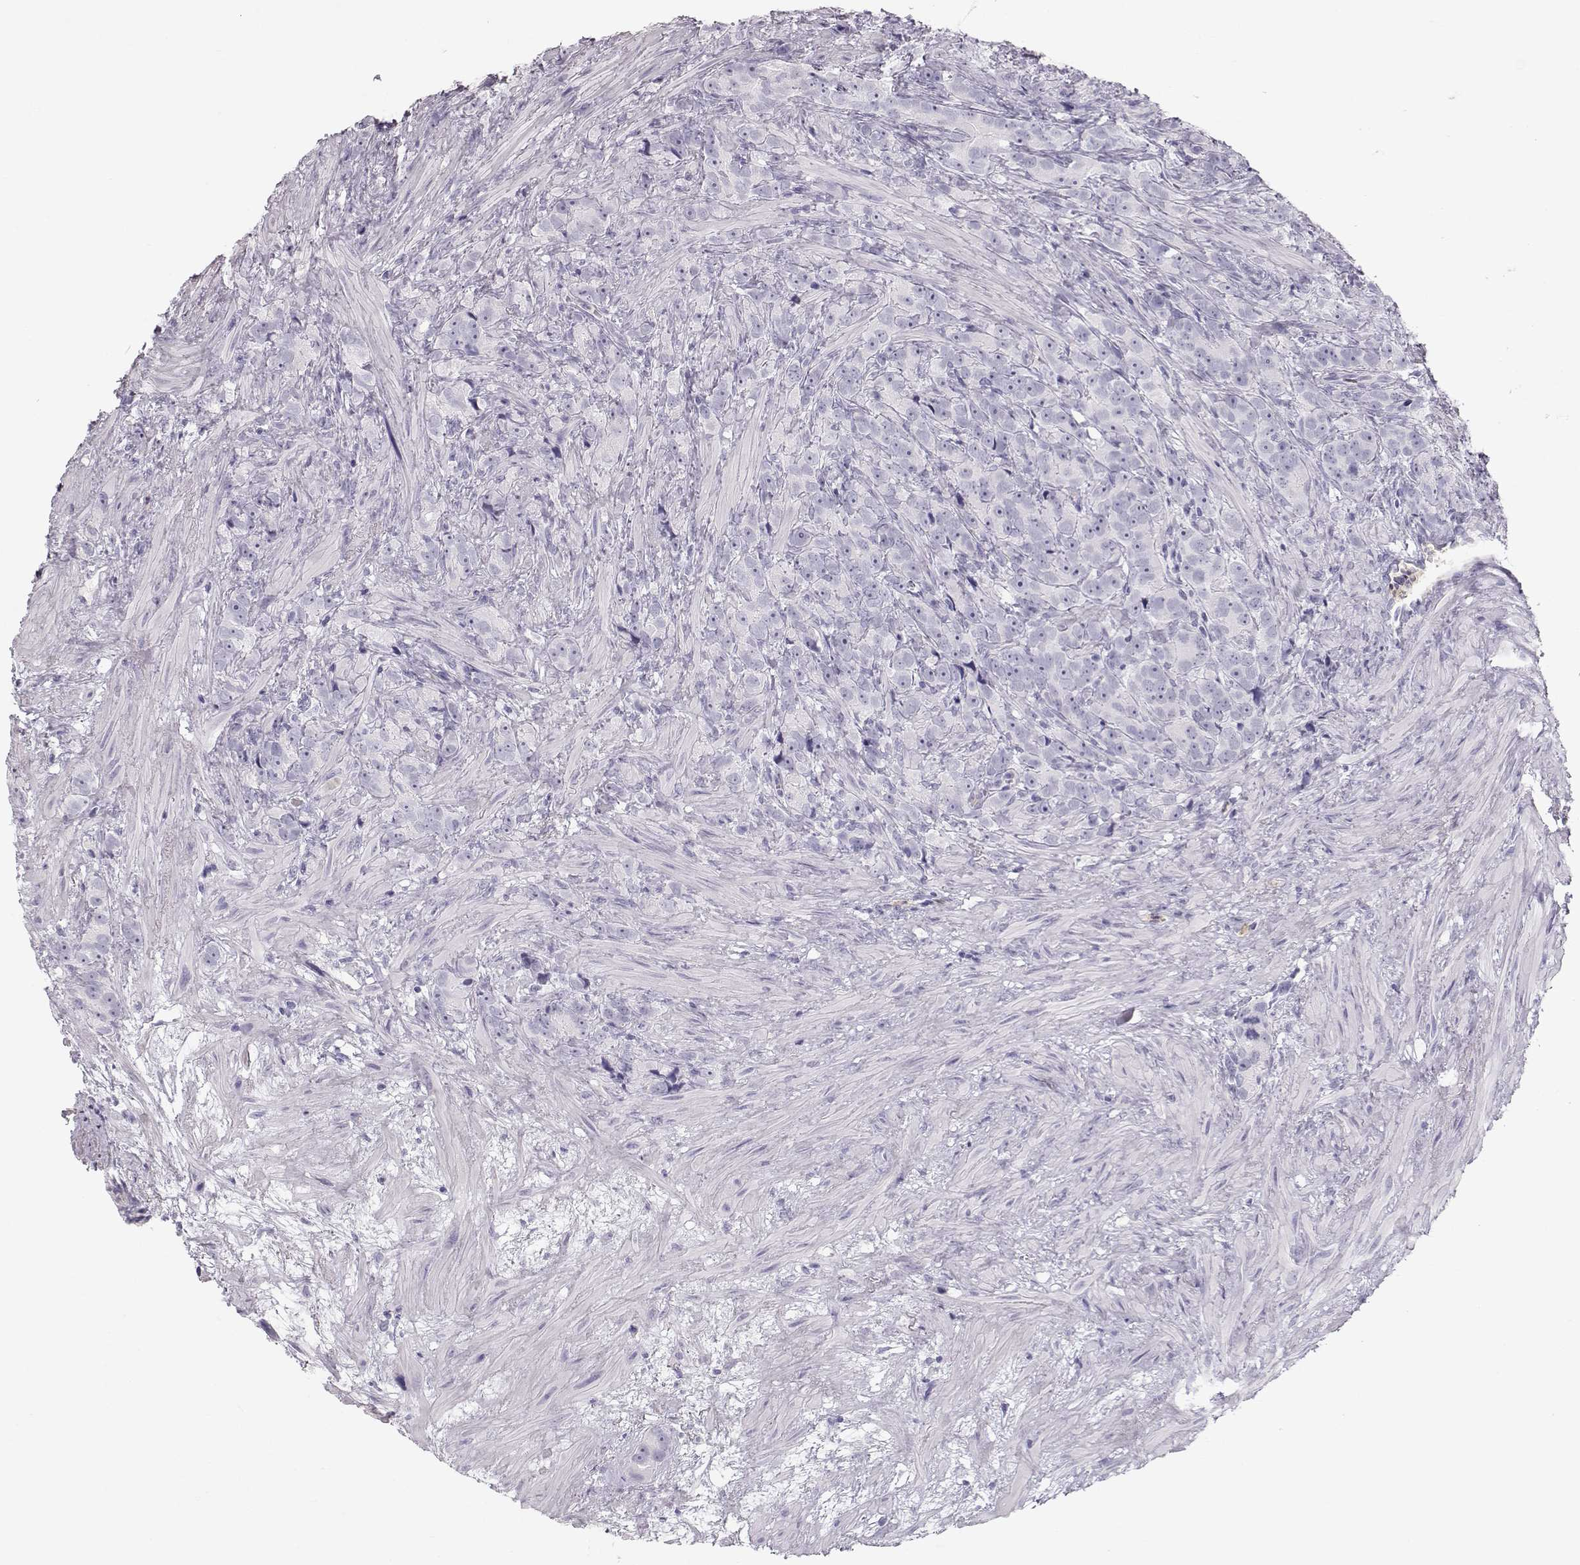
{"staining": {"intensity": "negative", "quantity": "none", "location": "none"}, "tissue": "prostate cancer", "cell_type": "Tumor cells", "image_type": "cancer", "snomed": [{"axis": "morphology", "description": "Adenocarcinoma, High grade"}, {"axis": "topography", "description": "Prostate"}], "caption": "This image is of prostate cancer stained with IHC to label a protein in brown with the nuclei are counter-stained blue. There is no positivity in tumor cells.", "gene": "MIP", "patient": {"sex": "male", "age": 90}}